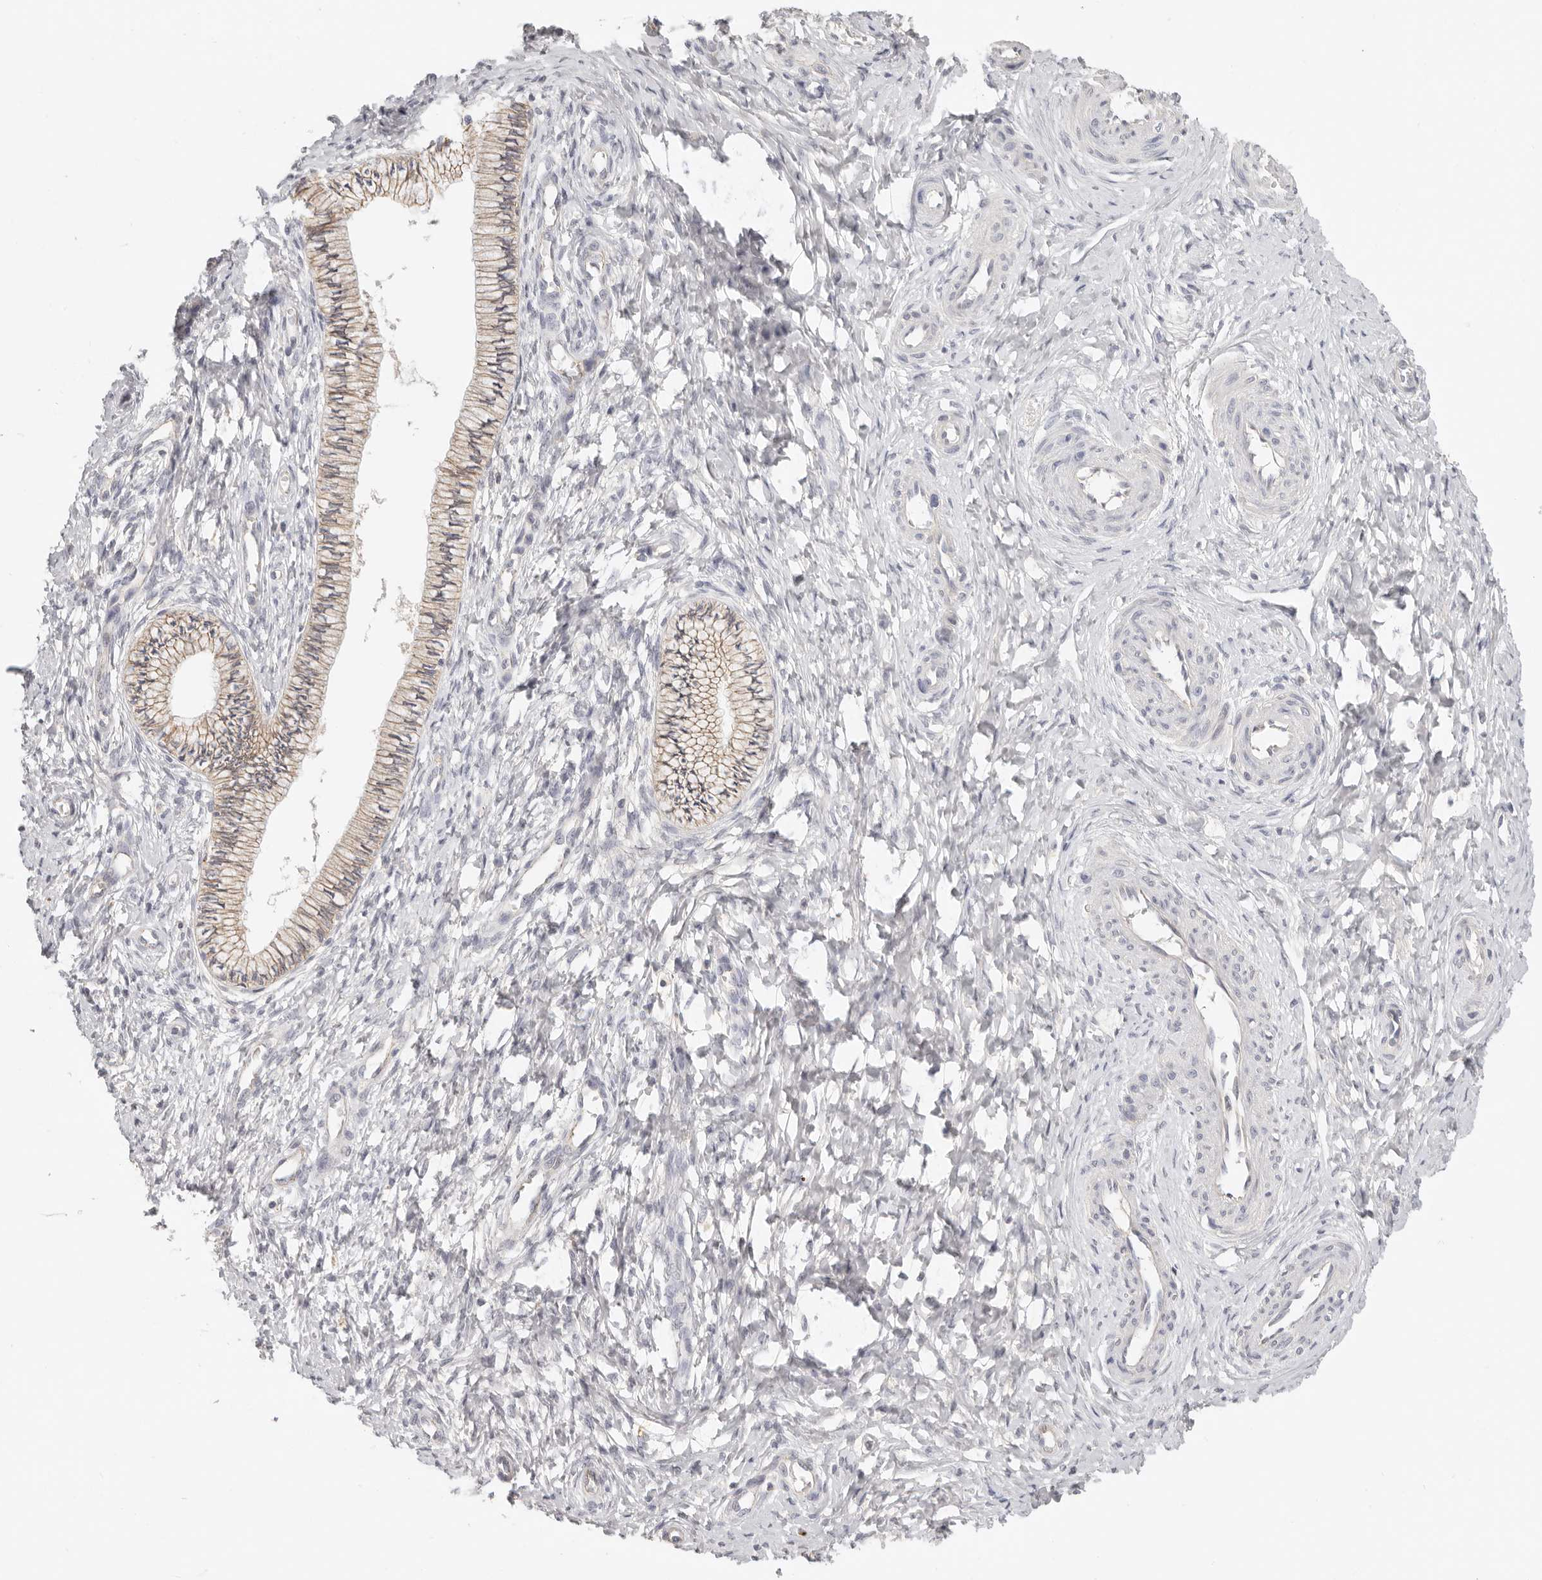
{"staining": {"intensity": "moderate", "quantity": ">75%", "location": "cytoplasmic/membranous"}, "tissue": "cervix", "cell_type": "Glandular cells", "image_type": "normal", "snomed": [{"axis": "morphology", "description": "Normal tissue, NOS"}, {"axis": "topography", "description": "Cervix"}], "caption": "Immunohistochemical staining of unremarkable human cervix demonstrates moderate cytoplasmic/membranous protein positivity in about >75% of glandular cells. The protein is shown in brown color, while the nuclei are stained blue.", "gene": "ANXA9", "patient": {"sex": "female", "age": 36}}